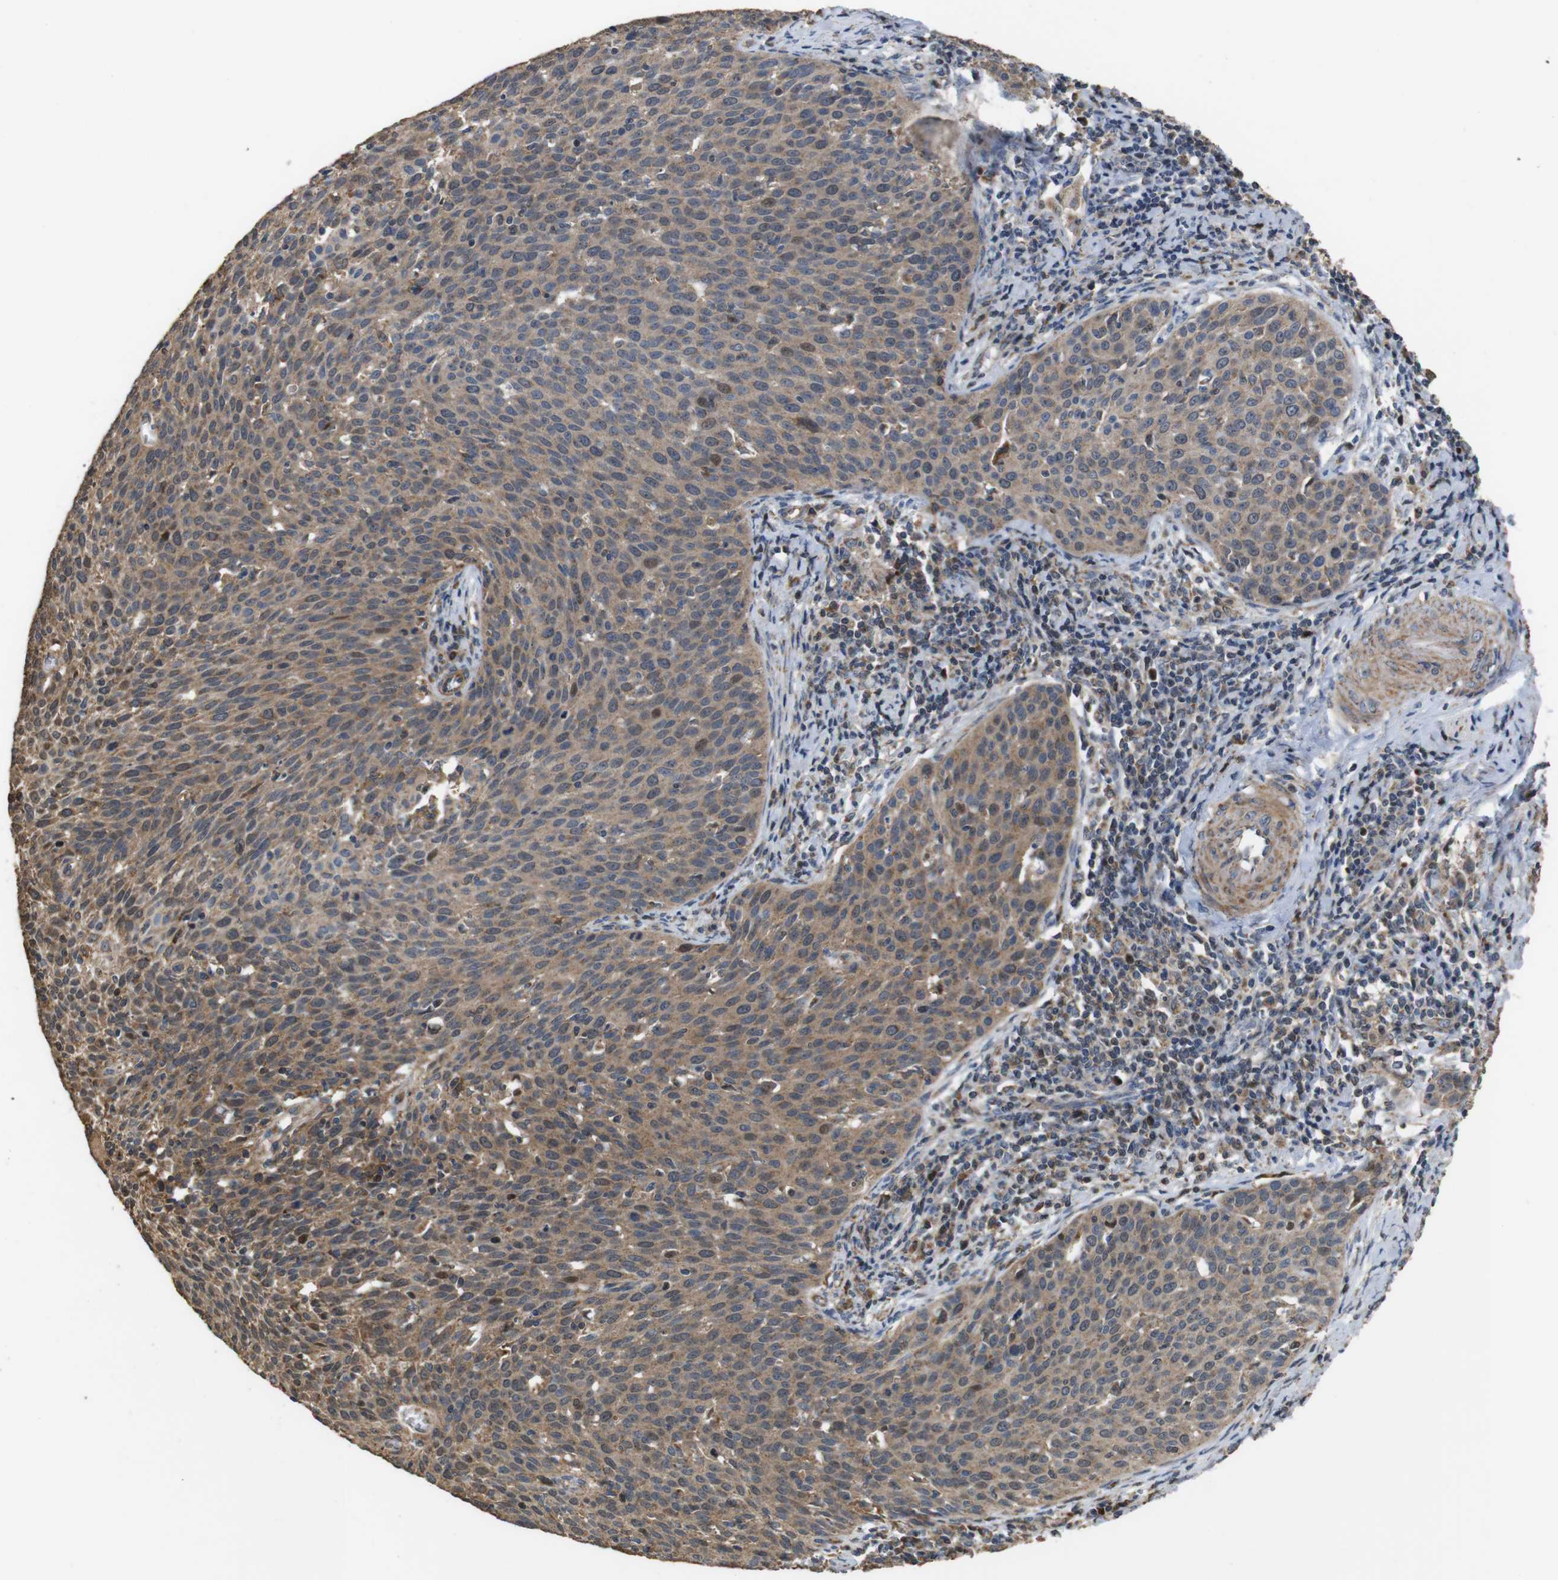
{"staining": {"intensity": "moderate", "quantity": "25%-75%", "location": "cytoplasmic/membranous,nuclear"}, "tissue": "cervical cancer", "cell_type": "Tumor cells", "image_type": "cancer", "snomed": [{"axis": "morphology", "description": "Squamous cell carcinoma, NOS"}, {"axis": "topography", "description": "Cervix"}], "caption": "IHC of squamous cell carcinoma (cervical) shows medium levels of moderate cytoplasmic/membranous and nuclear expression in approximately 25%-75% of tumor cells.", "gene": "SNN", "patient": {"sex": "female", "age": 38}}